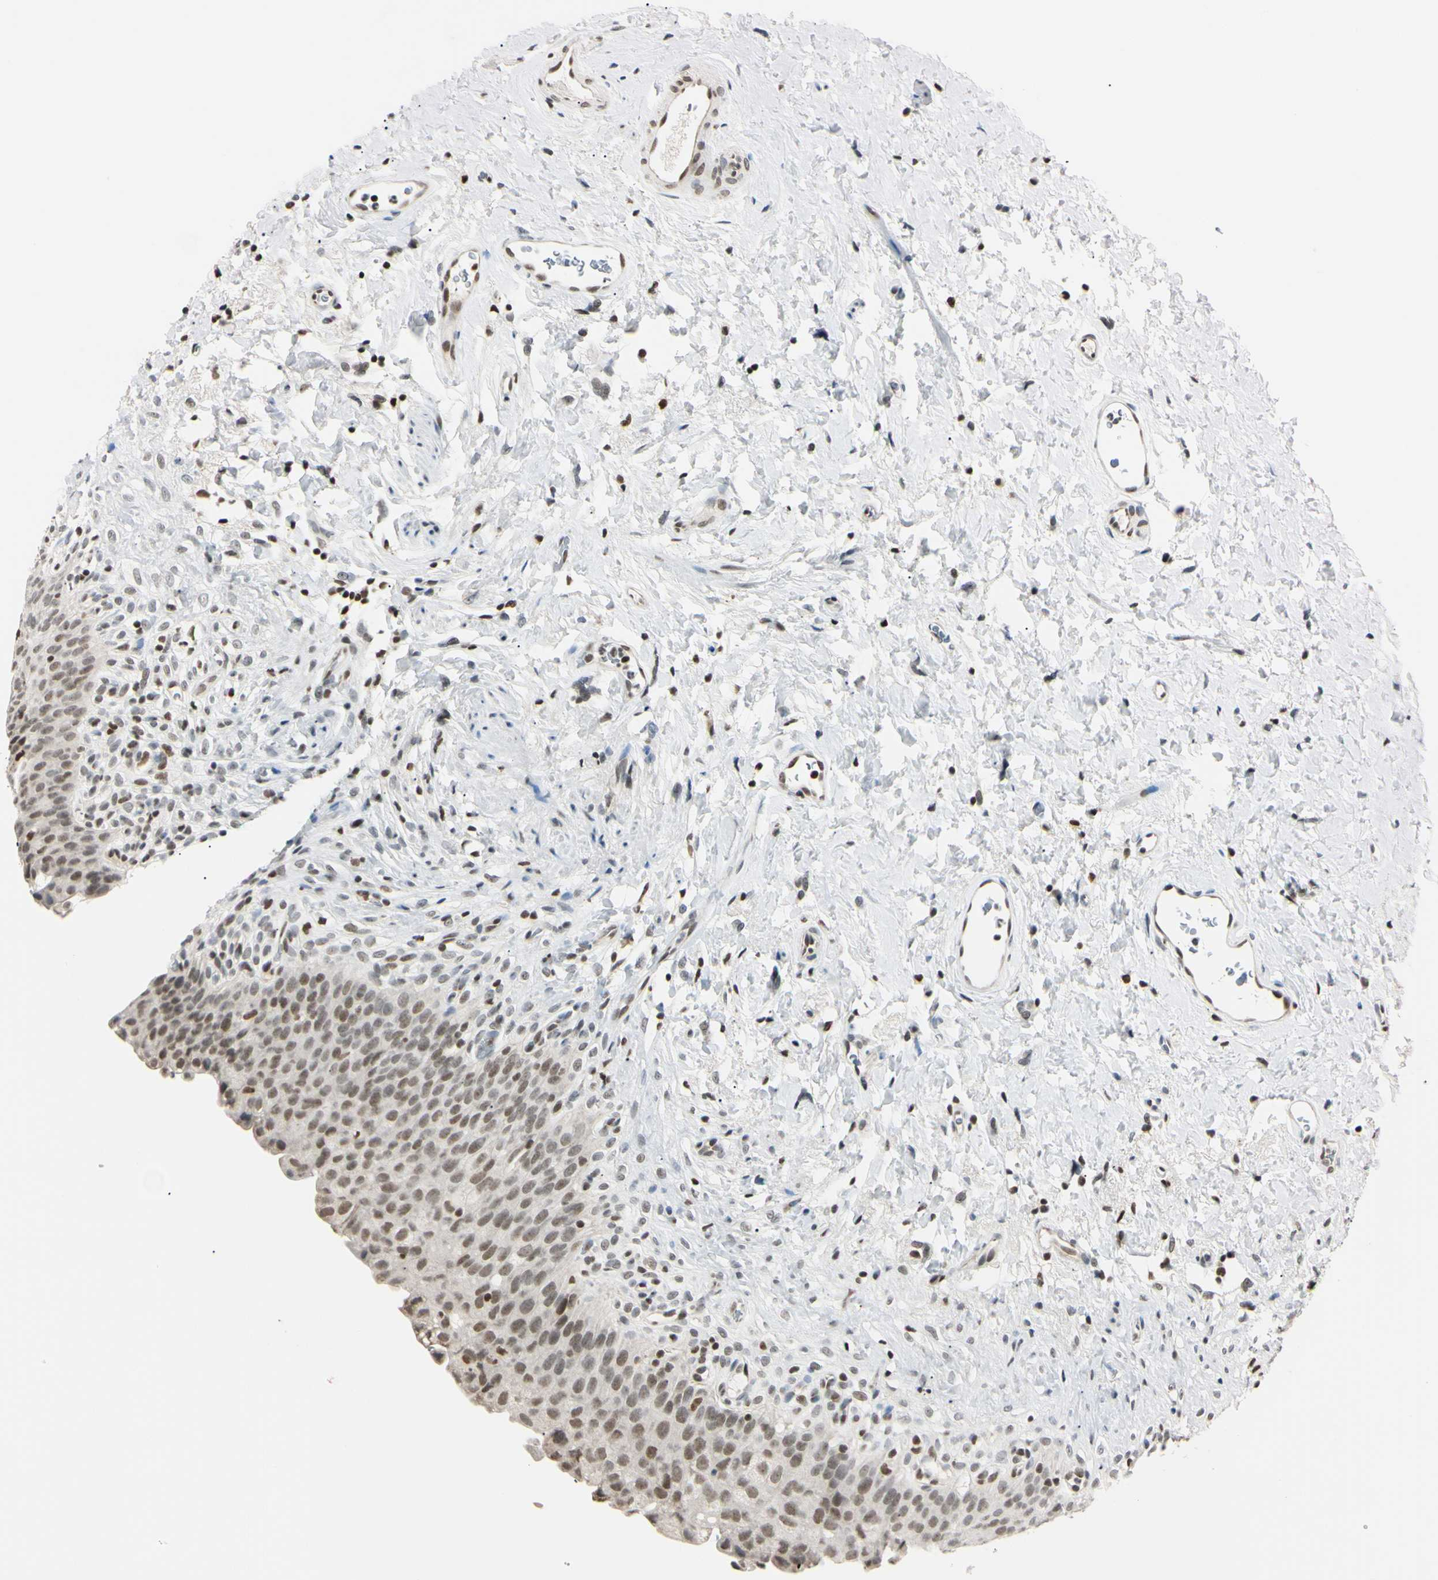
{"staining": {"intensity": "moderate", "quantity": "25%-75%", "location": "nuclear"}, "tissue": "urinary bladder", "cell_type": "Urothelial cells", "image_type": "normal", "snomed": [{"axis": "morphology", "description": "Normal tissue, NOS"}, {"axis": "topography", "description": "Urinary bladder"}], "caption": "A brown stain labels moderate nuclear positivity of a protein in urothelial cells of benign human urinary bladder. The protein of interest is stained brown, and the nuclei are stained in blue (DAB IHC with brightfield microscopy, high magnification).", "gene": "C1orf174", "patient": {"sex": "female", "age": 79}}